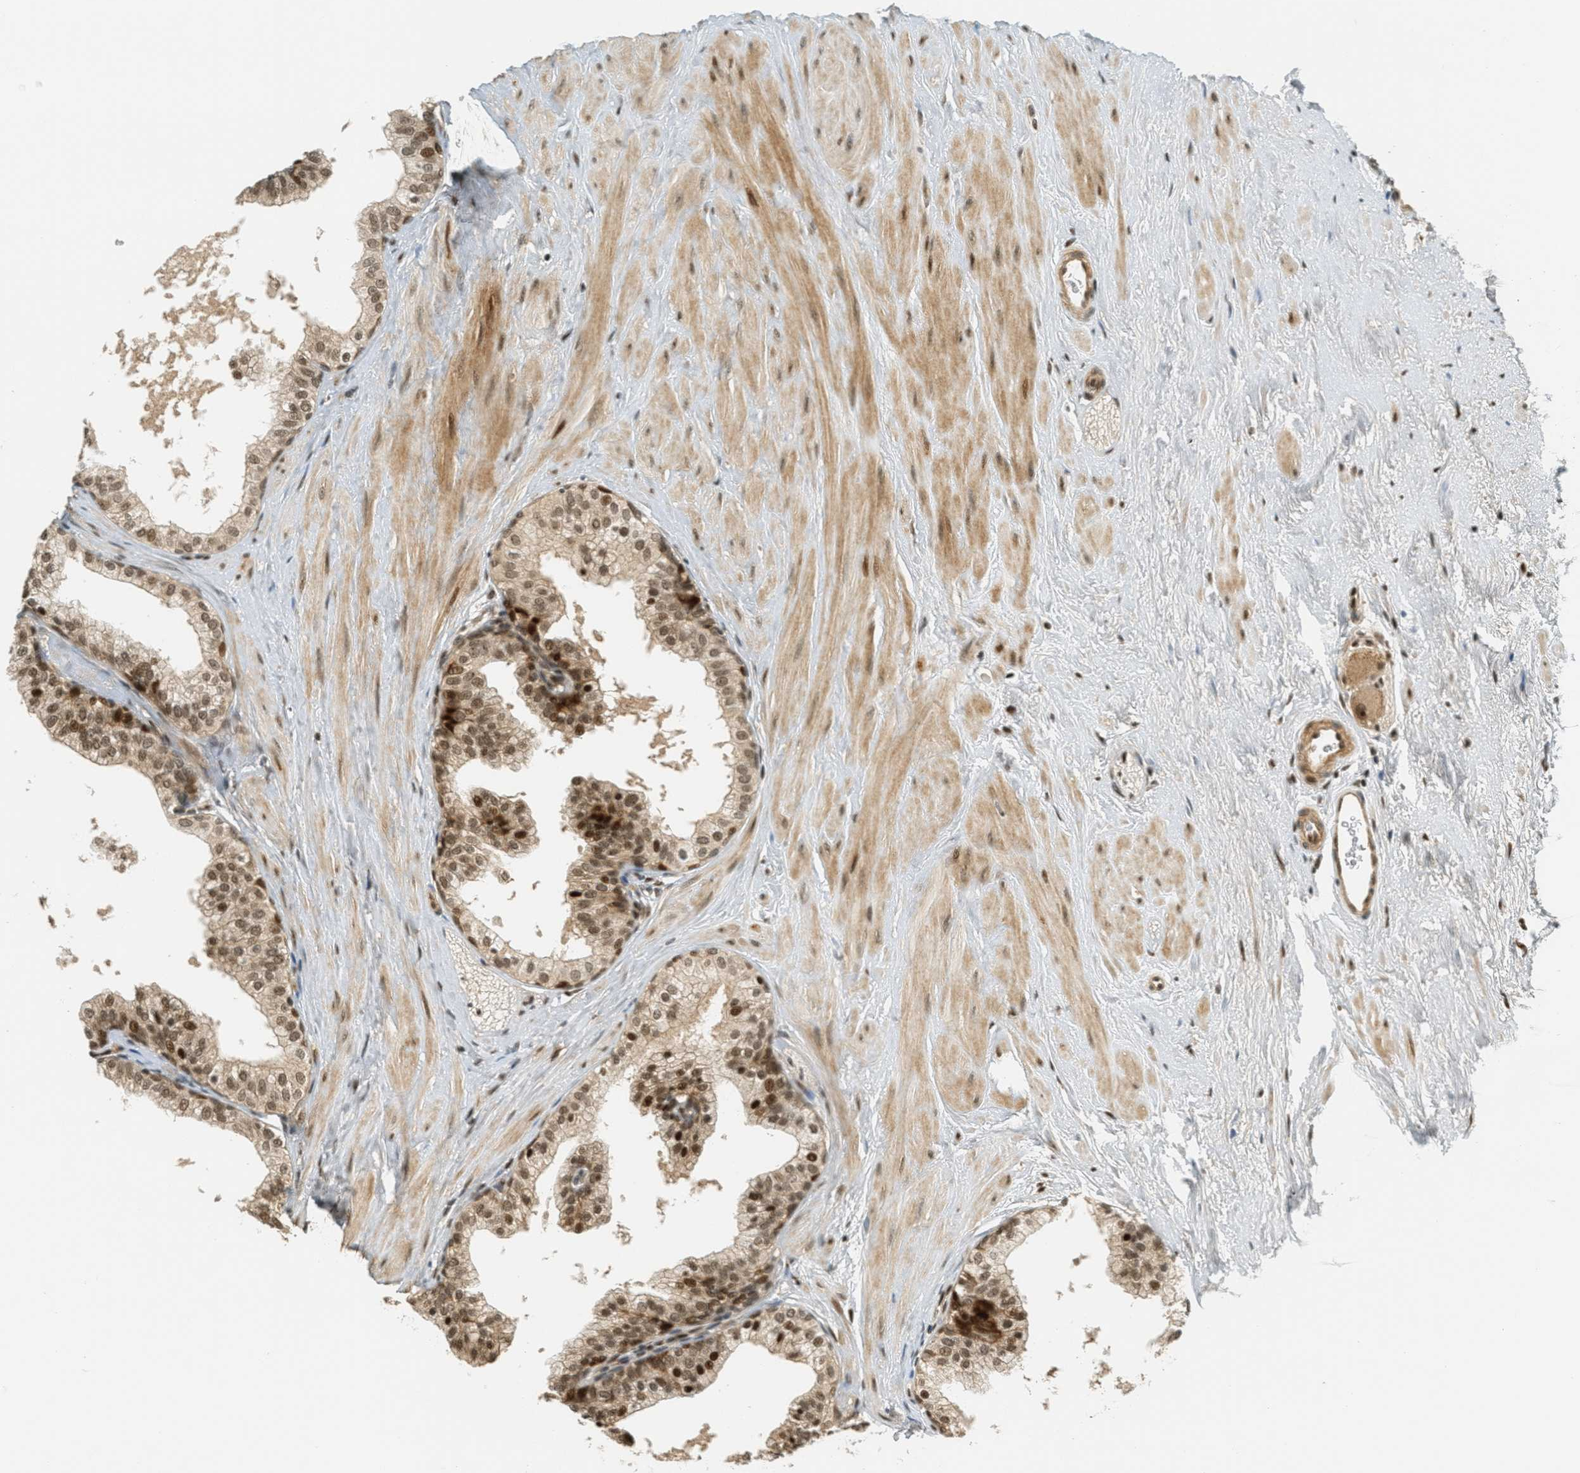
{"staining": {"intensity": "moderate", "quantity": ">75%", "location": "cytoplasmic/membranous,nuclear"}, "tissue": "prostate", "cell_type": "Glandular cells", "image_type": "normal", "snomed": [{"axis": "morphology", "description": "Normal tissue, NOS"}, {"axis": "topography", "description": "Prostate"}], "caption": "Immunohistochemistry (IHC) (DAB) staining of benign prostate shows moderate cytoplasmic/membranous,nuclear protein expression in approximately >75% of glandular cells. (DAB IHC with brightfield microscopy, high magnification).", "gene": "FOXM1", "patient": {"sex": "male", "age": 60}}